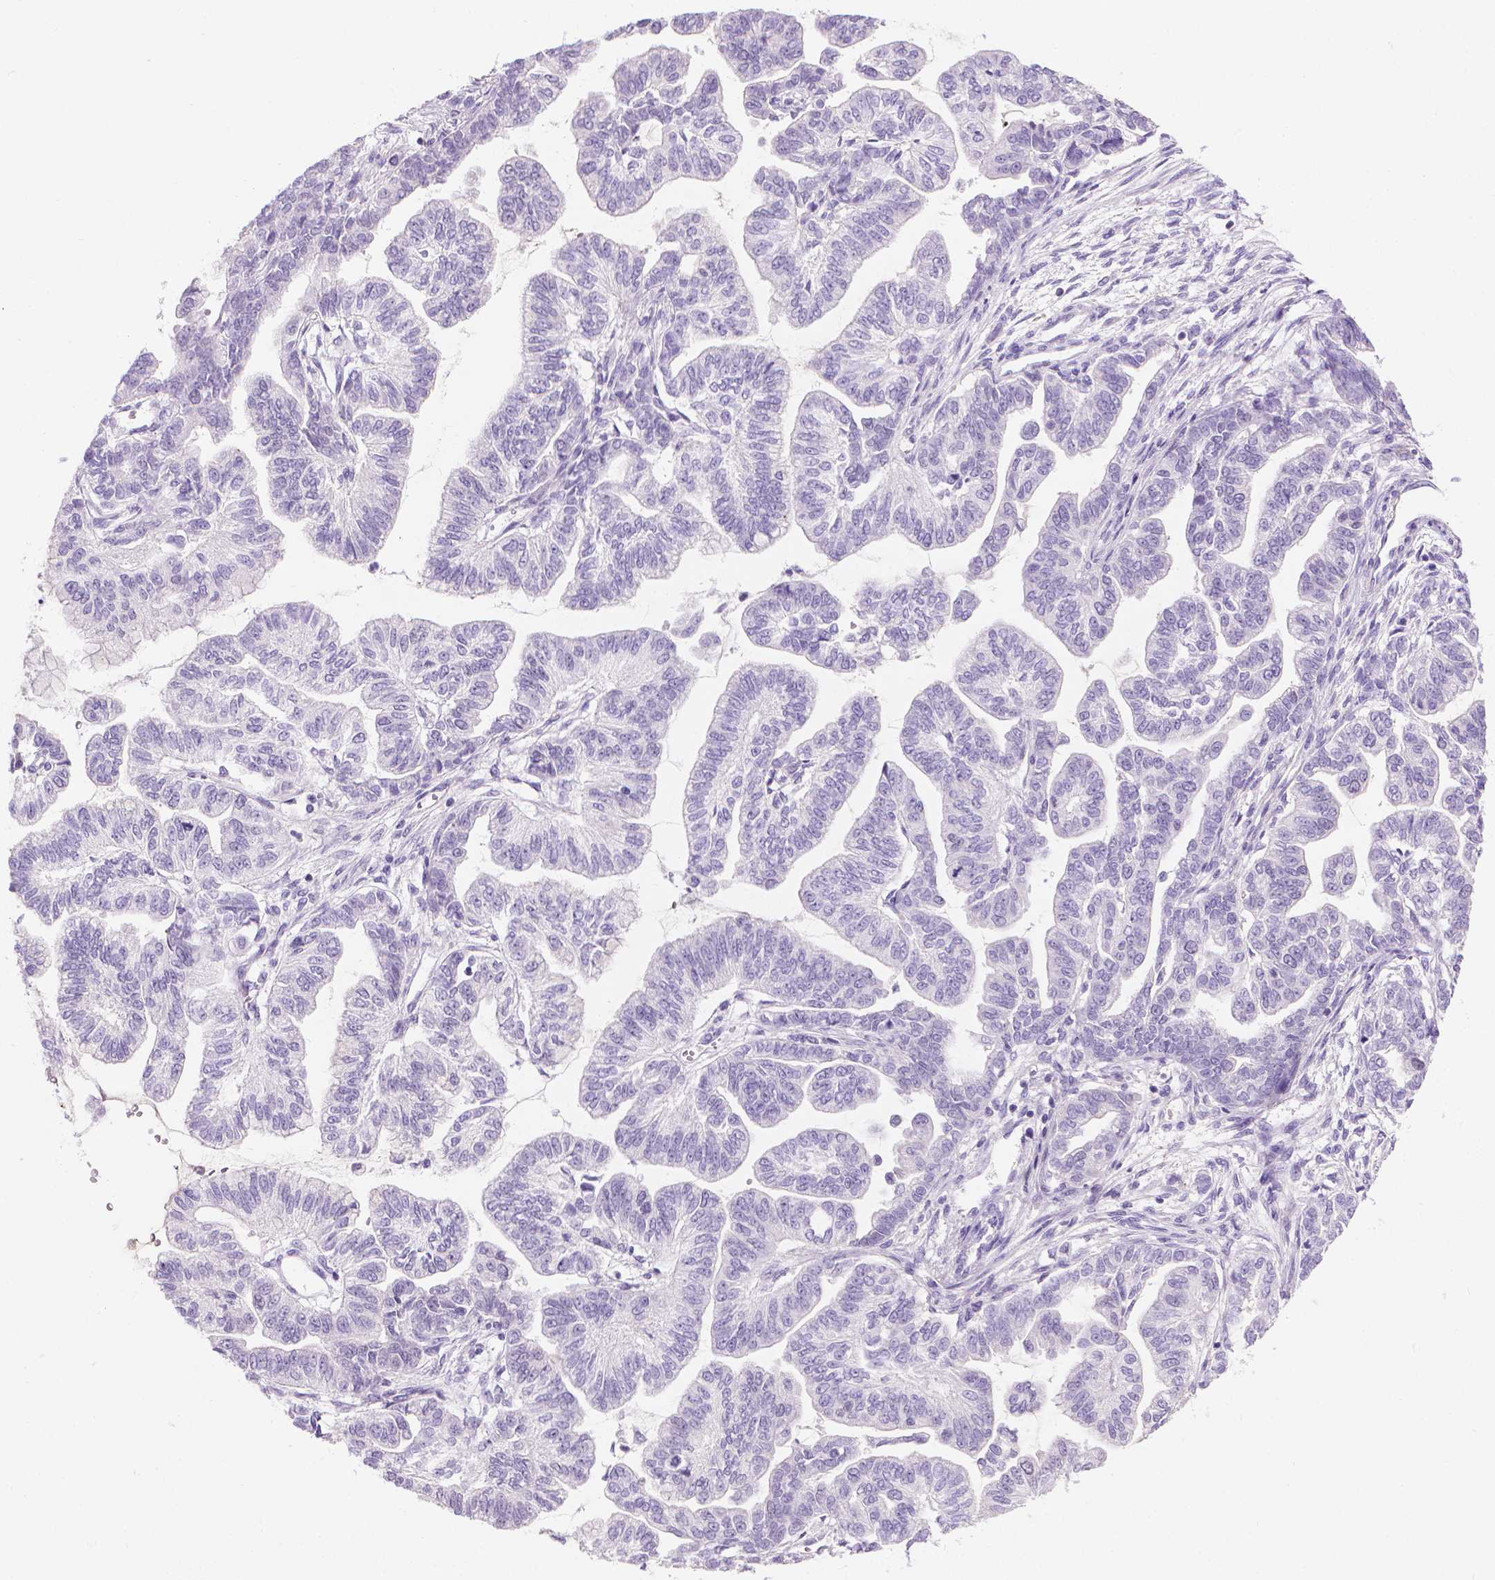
{"staining": {"intensity": "negative", "quantity": "none", "location": "none"}, "tissue": "stomach cancer", "cell_type": "Tumor cells", "image_type": "cancer", "snomed": [{"axis": "morphology", "description": "Adenocarcinoma, NOS"}, {"axis": "topography", "description": "Stomach"}], "caption": "An immunohistochemistry image of stomach cancer (adenocarcinoma) is shown. There is no staining in tumor cells of stomach cancer (adenocarcinoma). The staining was performed using DAB (3,3'-diaminobenzidine) to visualize the protein expression in brown, while the nuclei were stained in blue with hematoxylin (Magnification: 20x).", "gene": "SPAG6", "patient": {"sex": "male", "age": 83}}